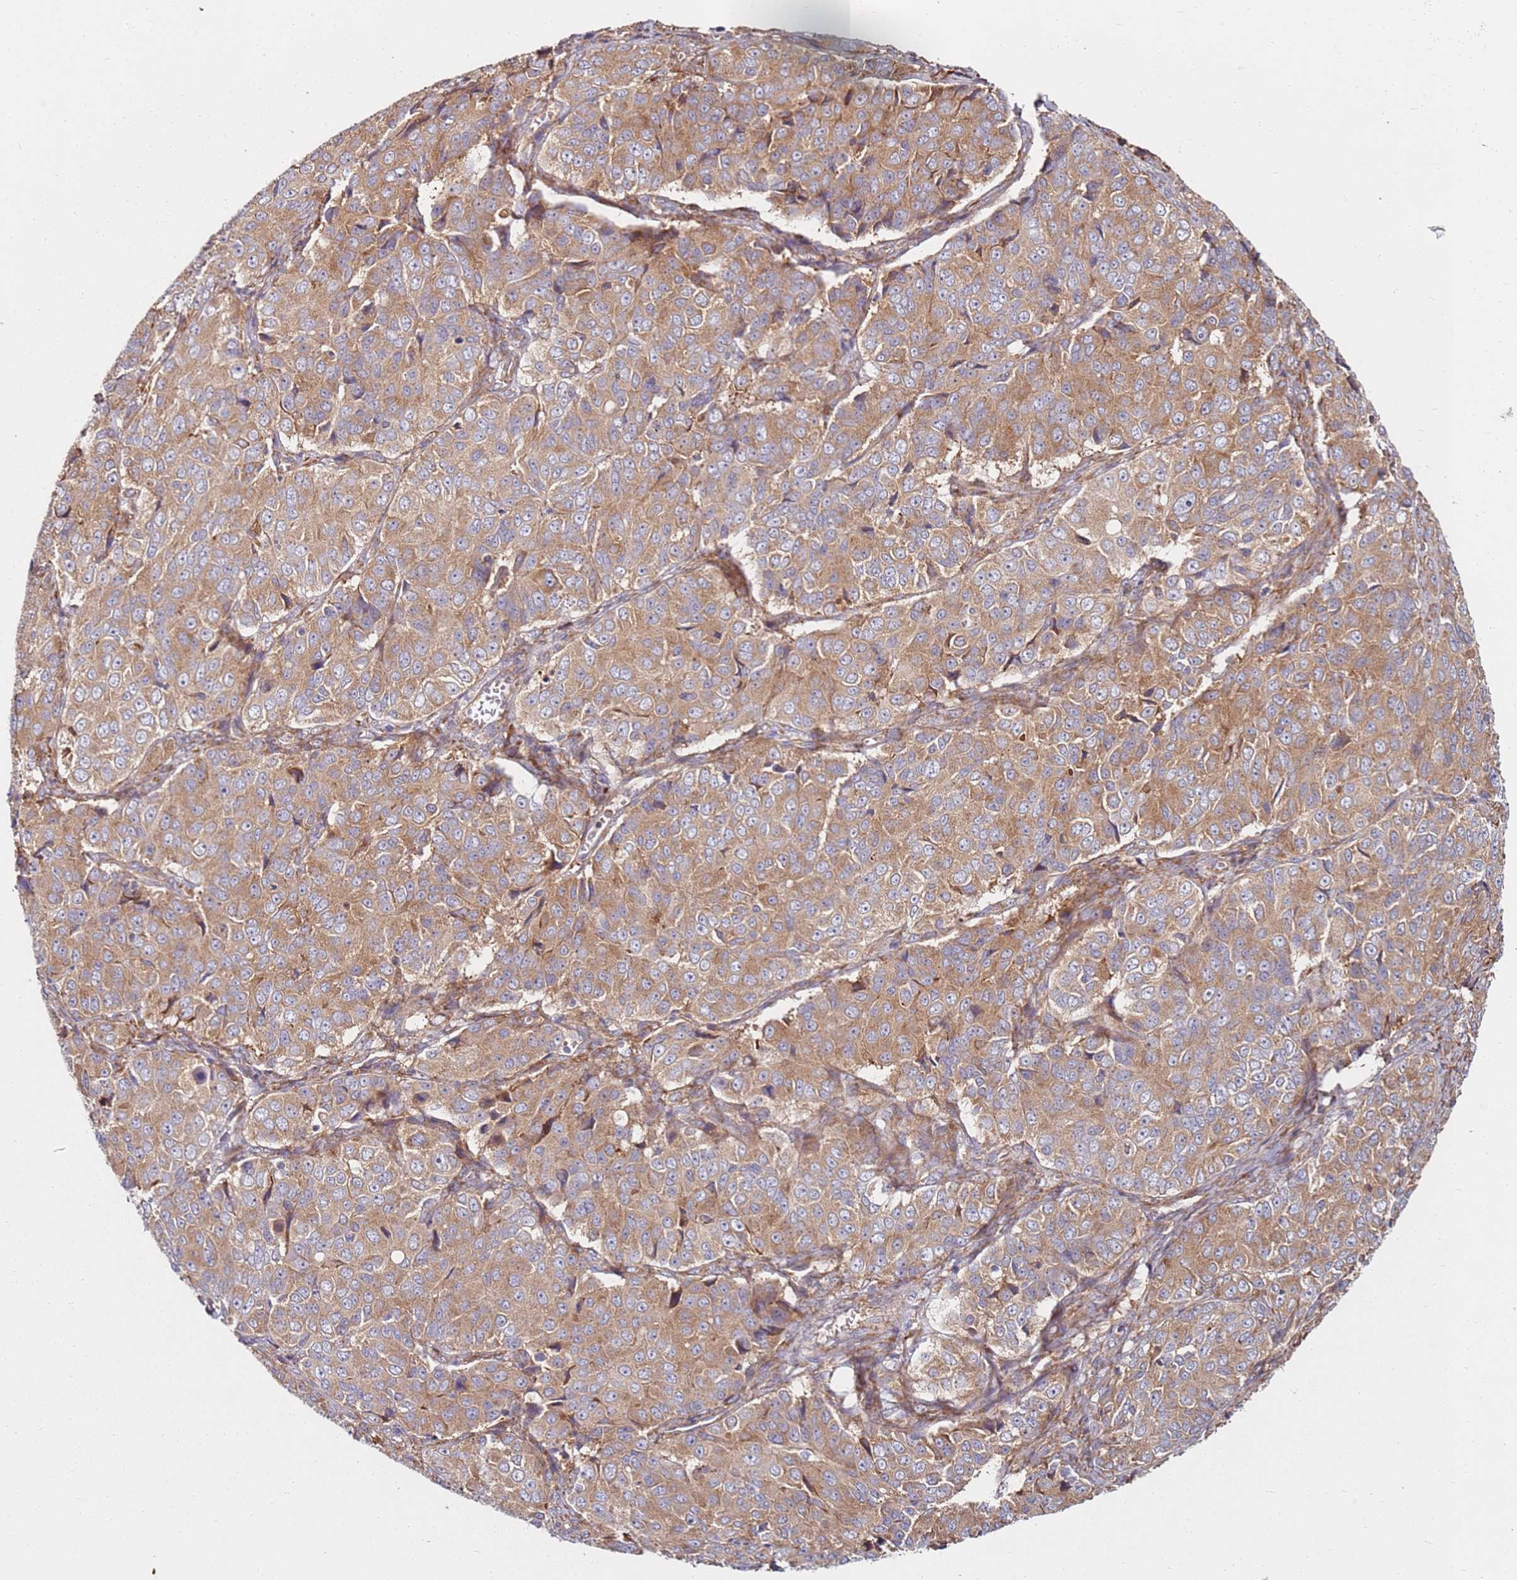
{"staining": {"intensity": "moderate", "quantity": ">75%", "location": "cytoplasmic/membranous"}, "tissue": "ovarian cancer", "cell_type": "Tumor cells", "image_type": "cancer", "snomed": [{"axis": "morphology", "description": "Carcinoma, endometroid"}, {"axis": "topography", "description": "Ovary"}], "caption": "Protein positivity by IHC shows moderate cytoplasmic/membranous staining in about >75% of tumor cells in ovarian endometroid carcinoma.", "gene": "RPS3A", "patient": {"sex": "female", "age": 51}}